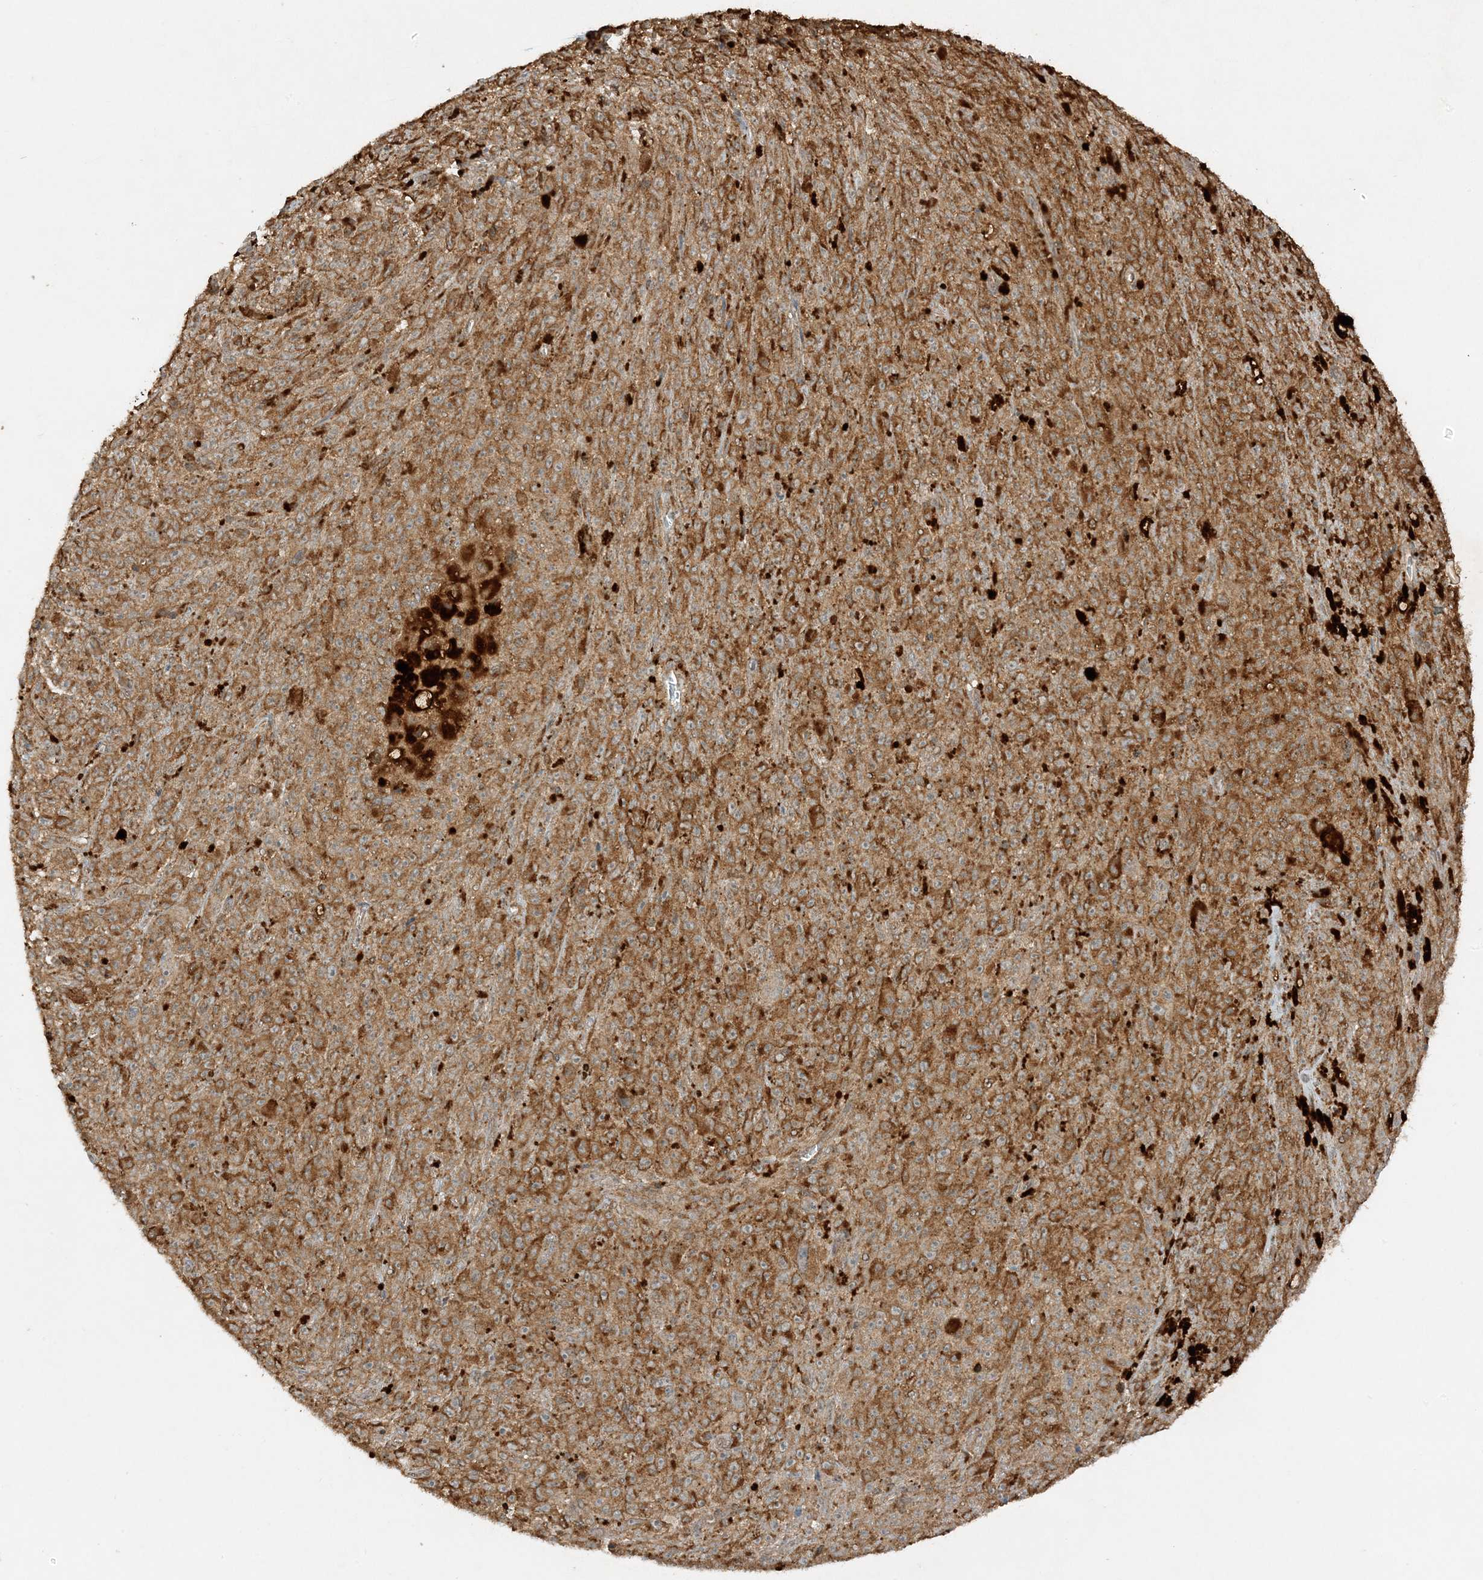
{"staining": {"intensity": "moderate", "quantity": ">75%", "location": "cytoplasmic/membranous"}, "tissue": "melanoma", "cell_type": "Tumor cells", "image_type": "cancer", "snomed": [{"axis": "morphology", "description": "Malignant melanoma, NOS"}, {"axis": "topography", "description": "Skin"}], "caption": "Moderate cytoplasmic/membranous expression is identified in approximately >75% of tumor cells in malignant melanoma.", "gene": "XRN1", "patient": {"sex": "female", "age": 82}}